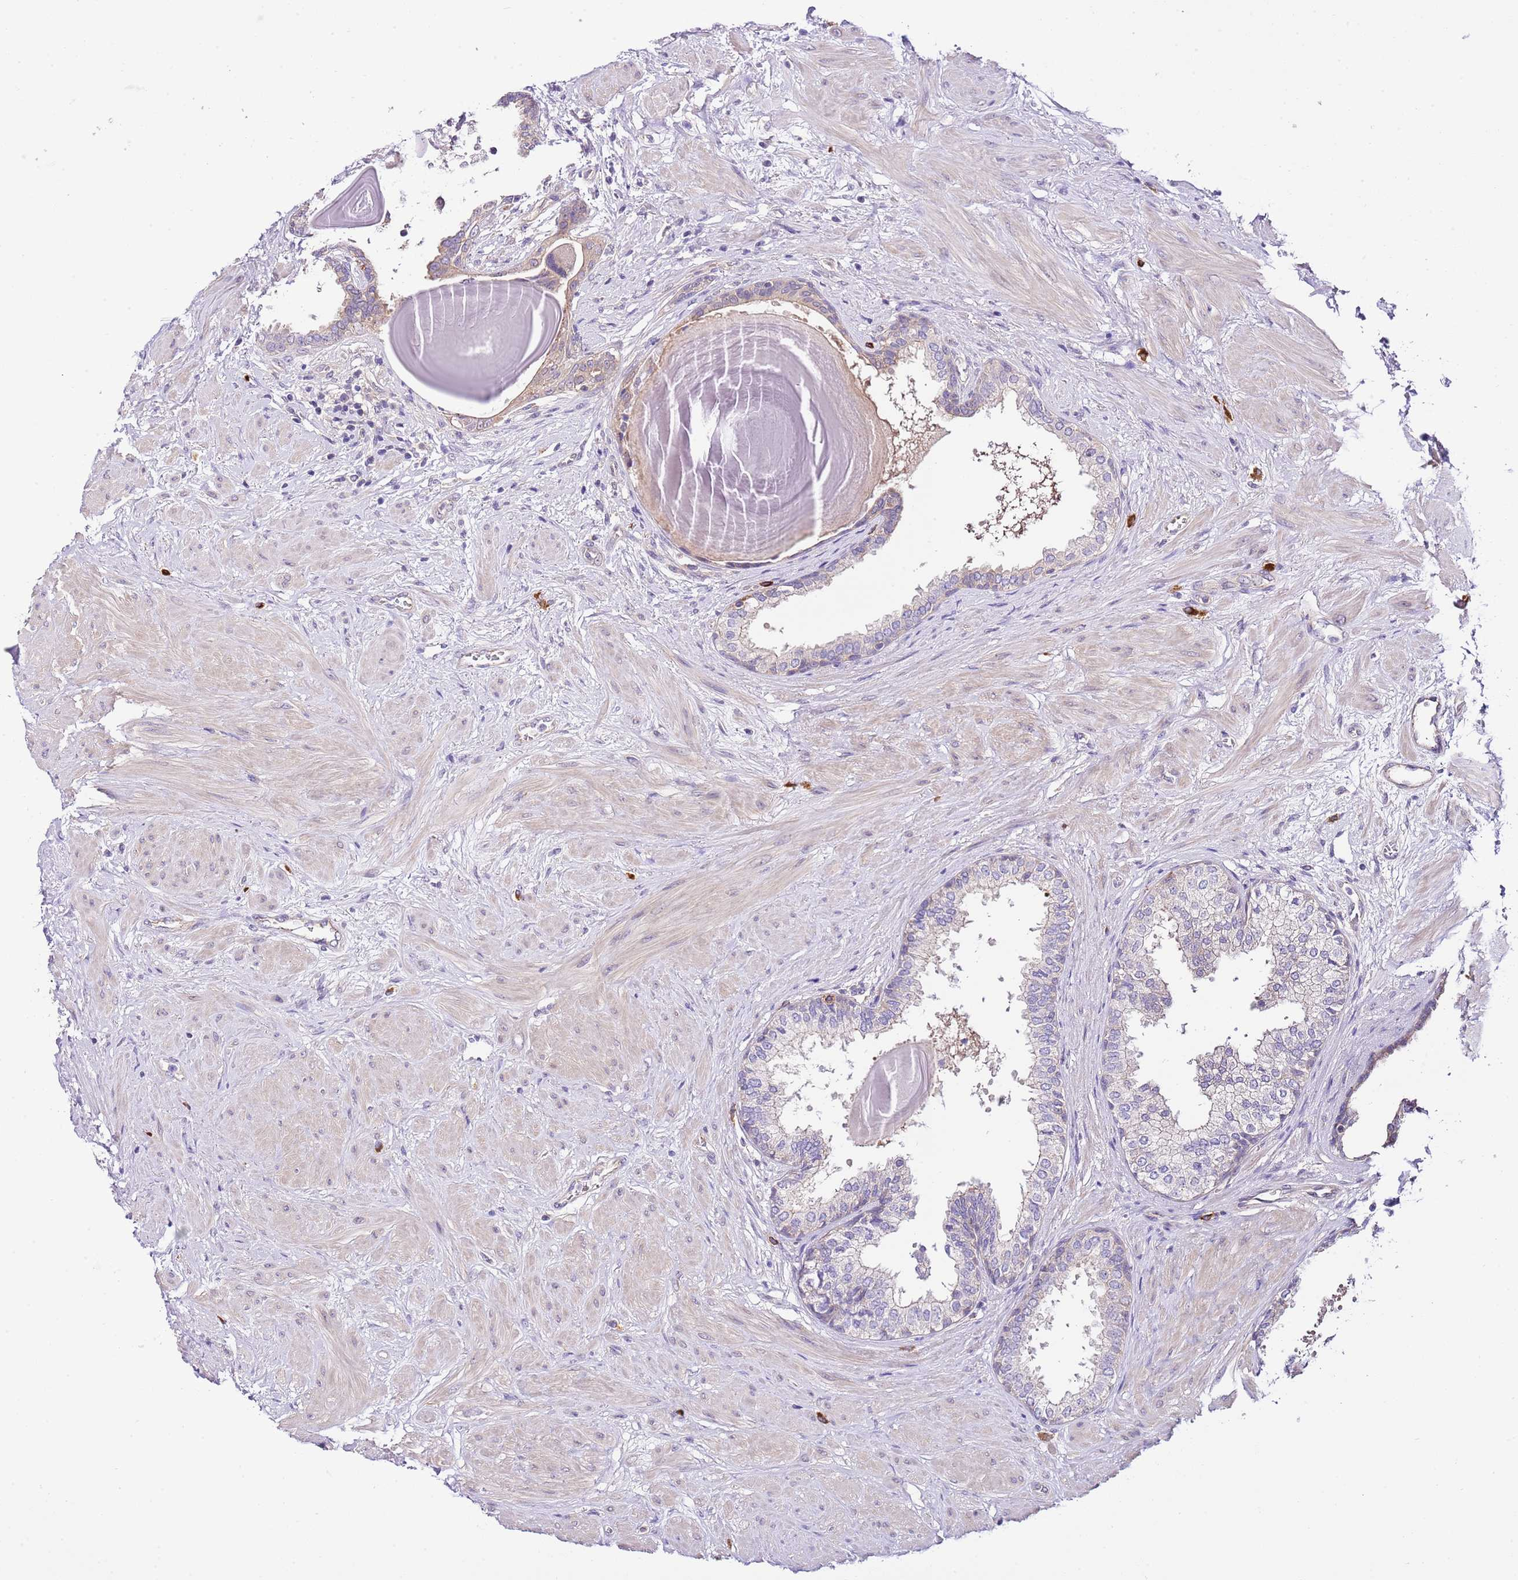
{"staining": {"intensity": "moderate", "quantity": "<25%", "location": "cytoplasmic/membranous"}, "tissue": "prostate", "cell_type": "Glandular cells", "image_type": "normal", "snomed": [{"axis": "morphology", "description": "Normal tissue, NOS"}, {"axis": "topography", "description": "Prostate"}], "caption": "Immunohistochemical staining of normal human prostate displays low levels of moderate cytoplasmic/membranous positivity in about <25% of glandular cells. The staining was performed using DAB to visualize the protein expression in brown, while the nuclei were stained in blue with hematoxylin (Magnification: 20x).", "gene": "DONSON", "patient": {"sex": "male", "age": 48}}